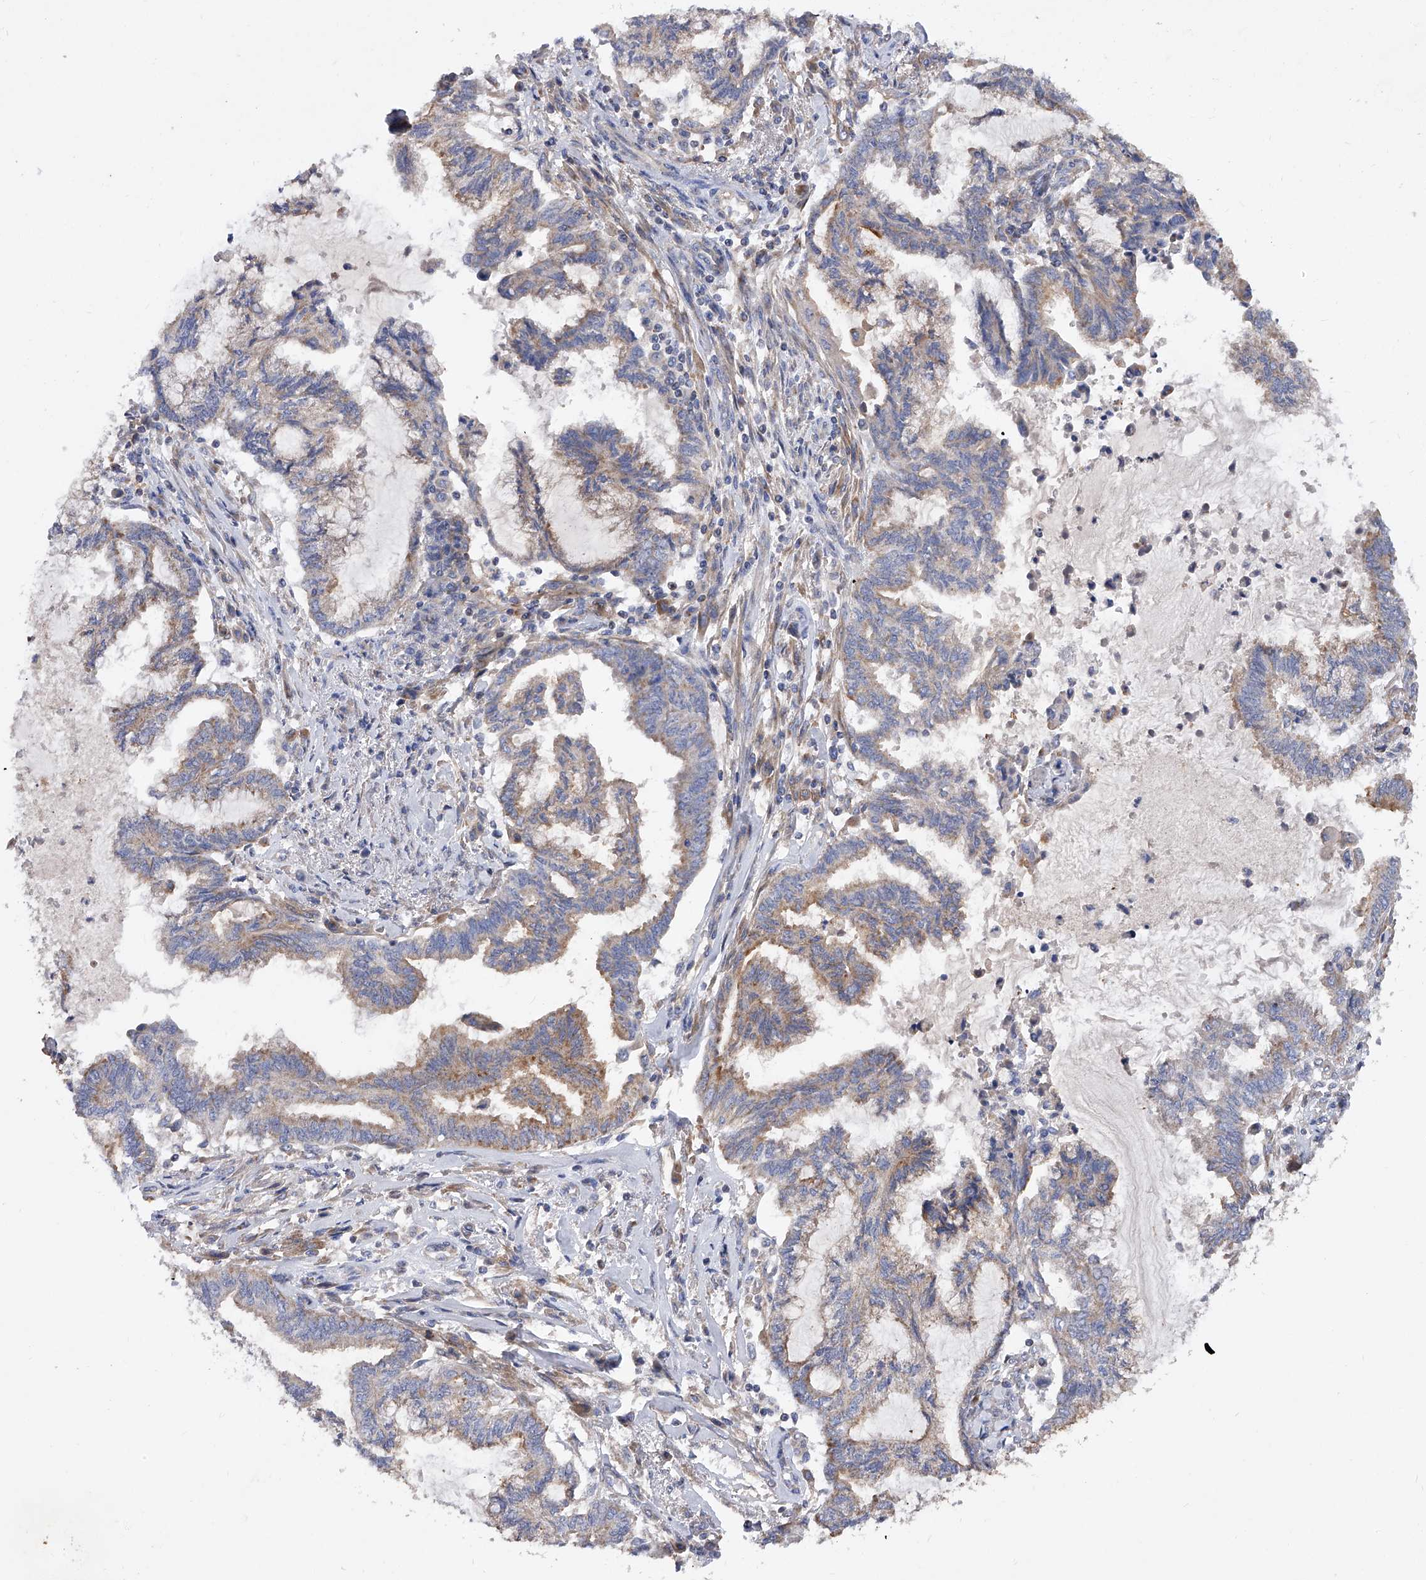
{"staining": {"intensity": "weak", "quantity": "25%-75%", "location": "cytoplasmic/membranous"}, "tissue": "endometrial cancer", "cell_type": "Tumor cells", "image_type": "cancer", "snomed": [{"axis": "morphology", "description": "Adenocarcinoma, NOS"}, {"axis": "topography", "description": "Endometrium"}], "caption": "Protein expression analysis of human endometrial adenocarcinoma reveals weak cytoplasmic/membranous positivity in about 25%-75% of tumor cells.", "gene": "PDSS2", "patient": {"sex": "female", "age": 86}}